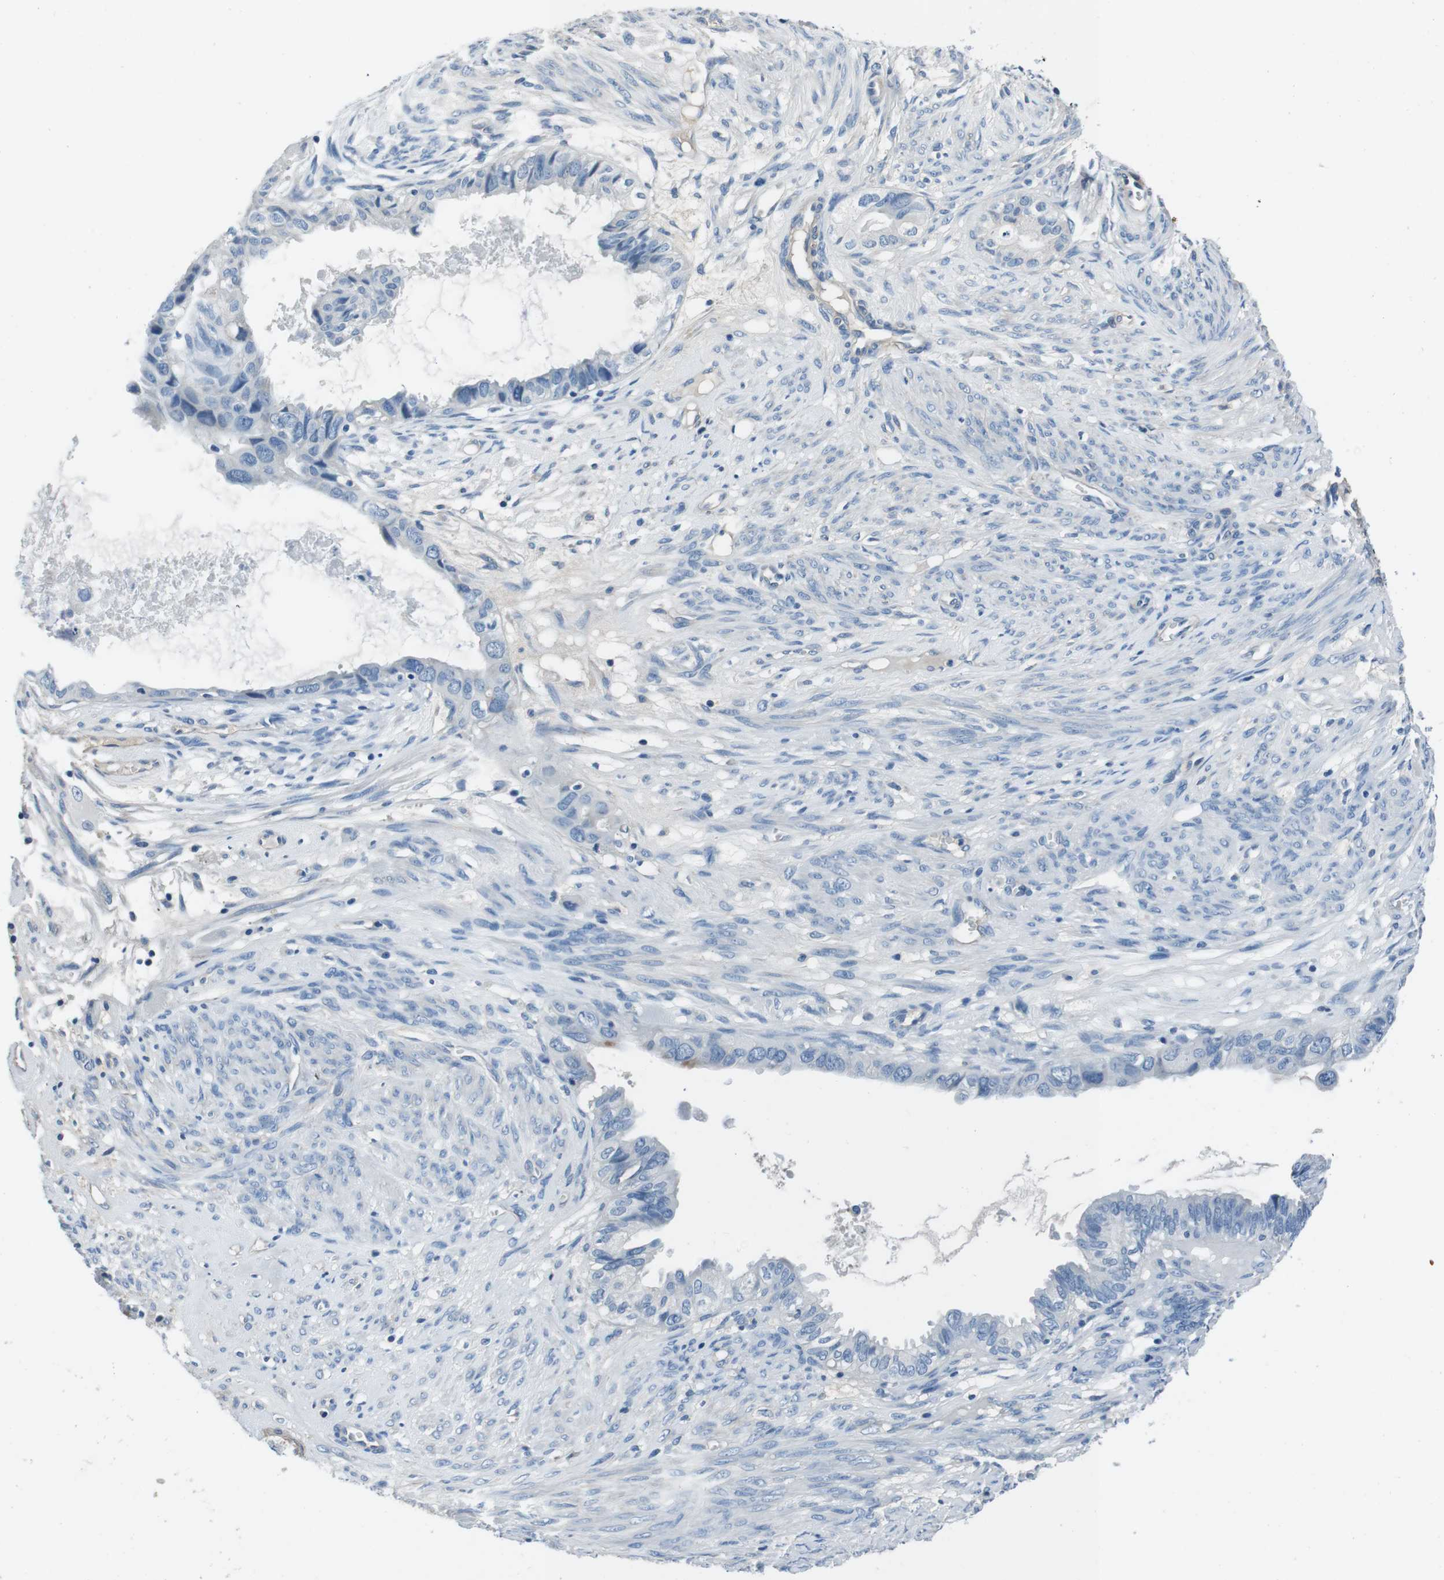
{"staining": {"intensity": "negative", "quantity": "none", "location": "none"}, "tissue": "cervical cancer", "cell_type": "Tumor cells", "image_type": "cancer", "snomed": [{"axis": "morphology", "description": "Normal tissue, NOS"}, {"axis": "morphology", "description": "Adenocarcinoma, NOS"}, {"axis": "topography", "description": "Cervix"}, {"axis": "topography", "description": "Endometrium"}], "caption": "Tumor cells show no significant protein staining in adenocarcinoma (cervical). The staining was performed using DAB (3,3'-diaminobenzidine) to visualize the protein expression in brown, while the nuclei were stained in blue with hematoxylin (Magnification: 20x).", "gene": "CASQ1", "patient": {"sex": "female", "age": 86}}